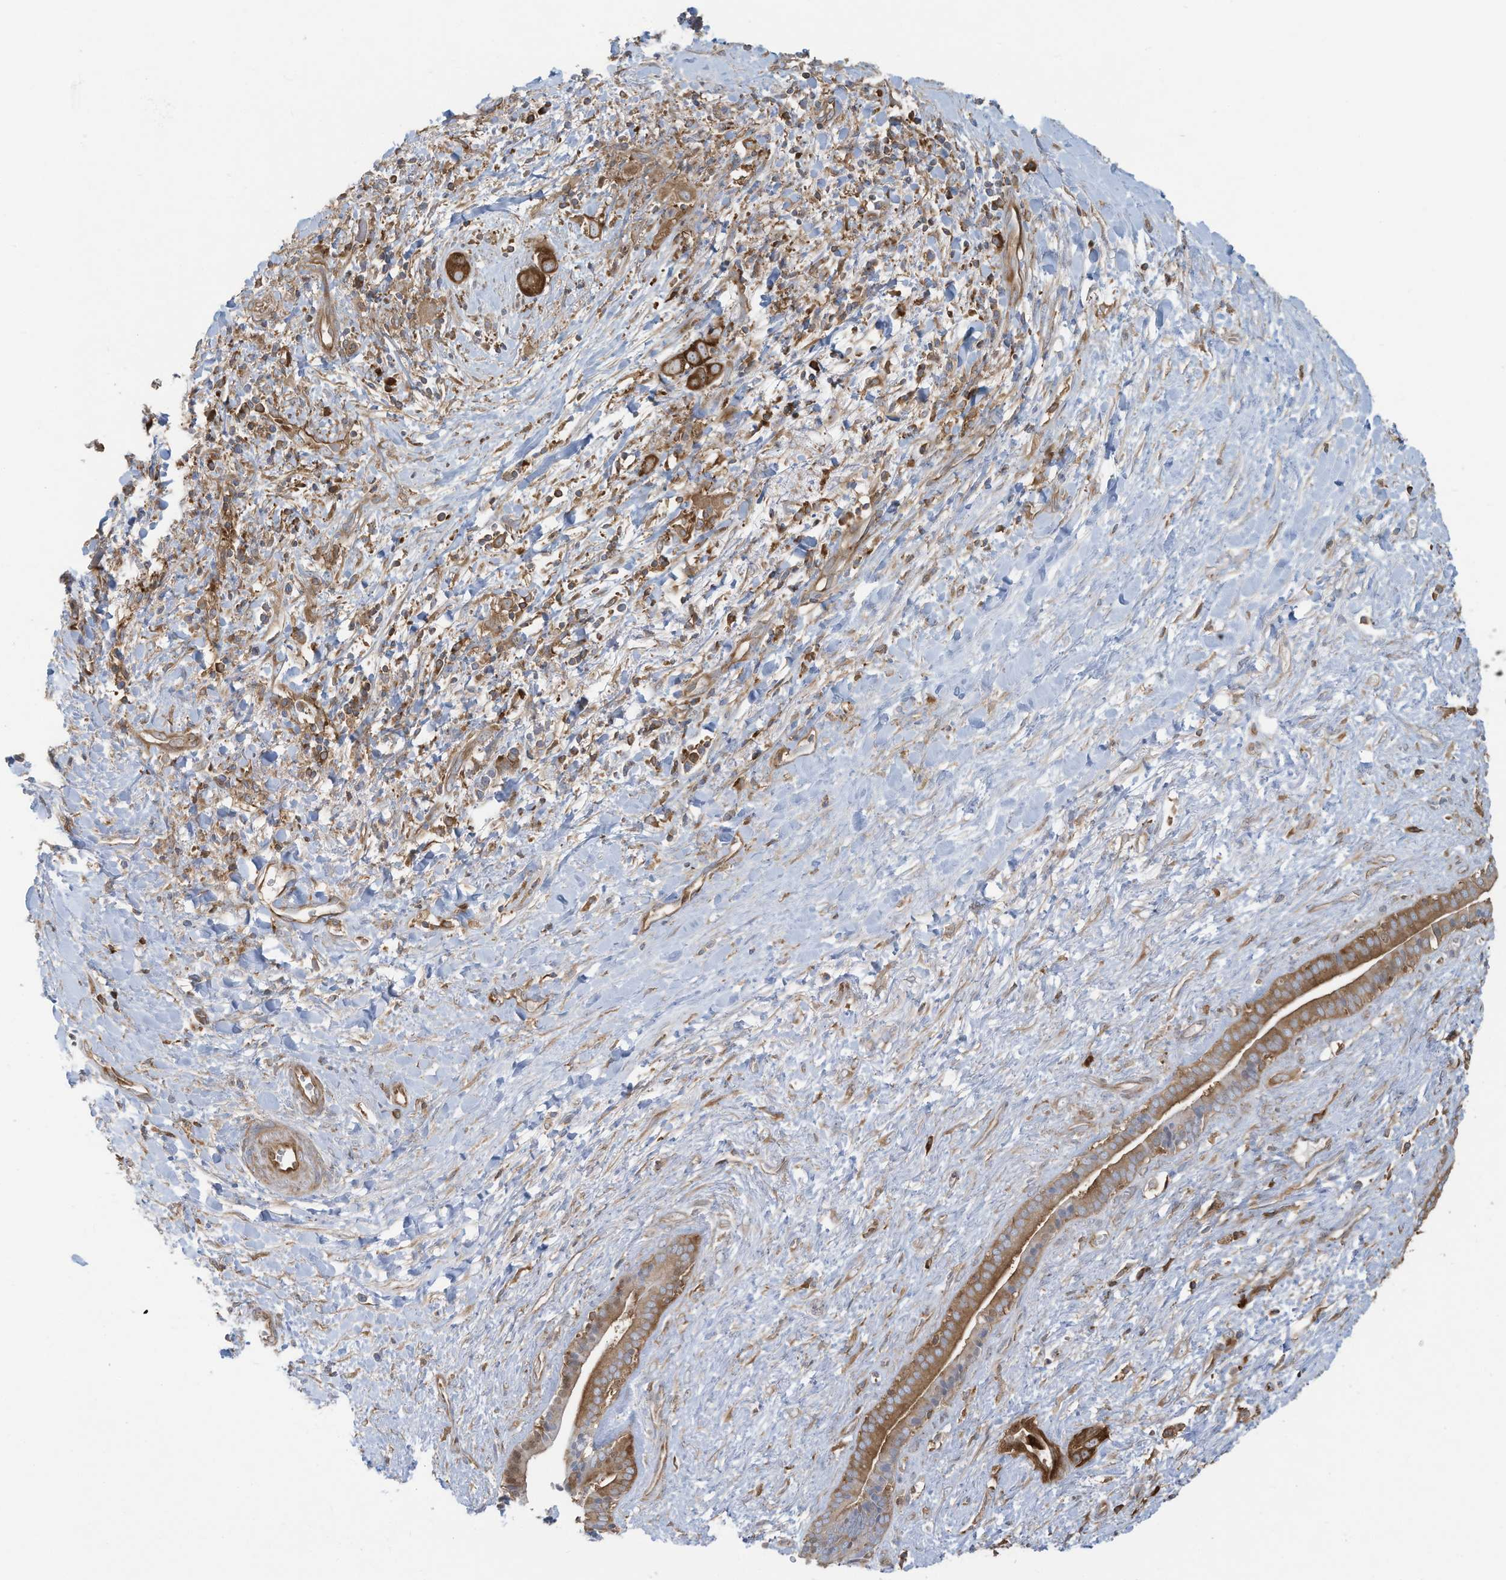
{"staining": {"intensity": "strong", "quantity": ">75%", "location": "cytoplasmic/membranous"}, "tissue": "liver cancer", "cell_type": "Tumor cells", "image_type": "cancer", "snomed": [{"axis": "morphology", "description": "Cholangiocarcinoma"}, {"axis": "topography", "description": "Liver"}], "caption": "IHC of liver cholangiocarcinoma exhibits high levels of strong cytoplasmic/membranous staining in approximately >75% of tumor cells.", "gene": "OLA1", "patient": {"sex": "female", "age": 52}}